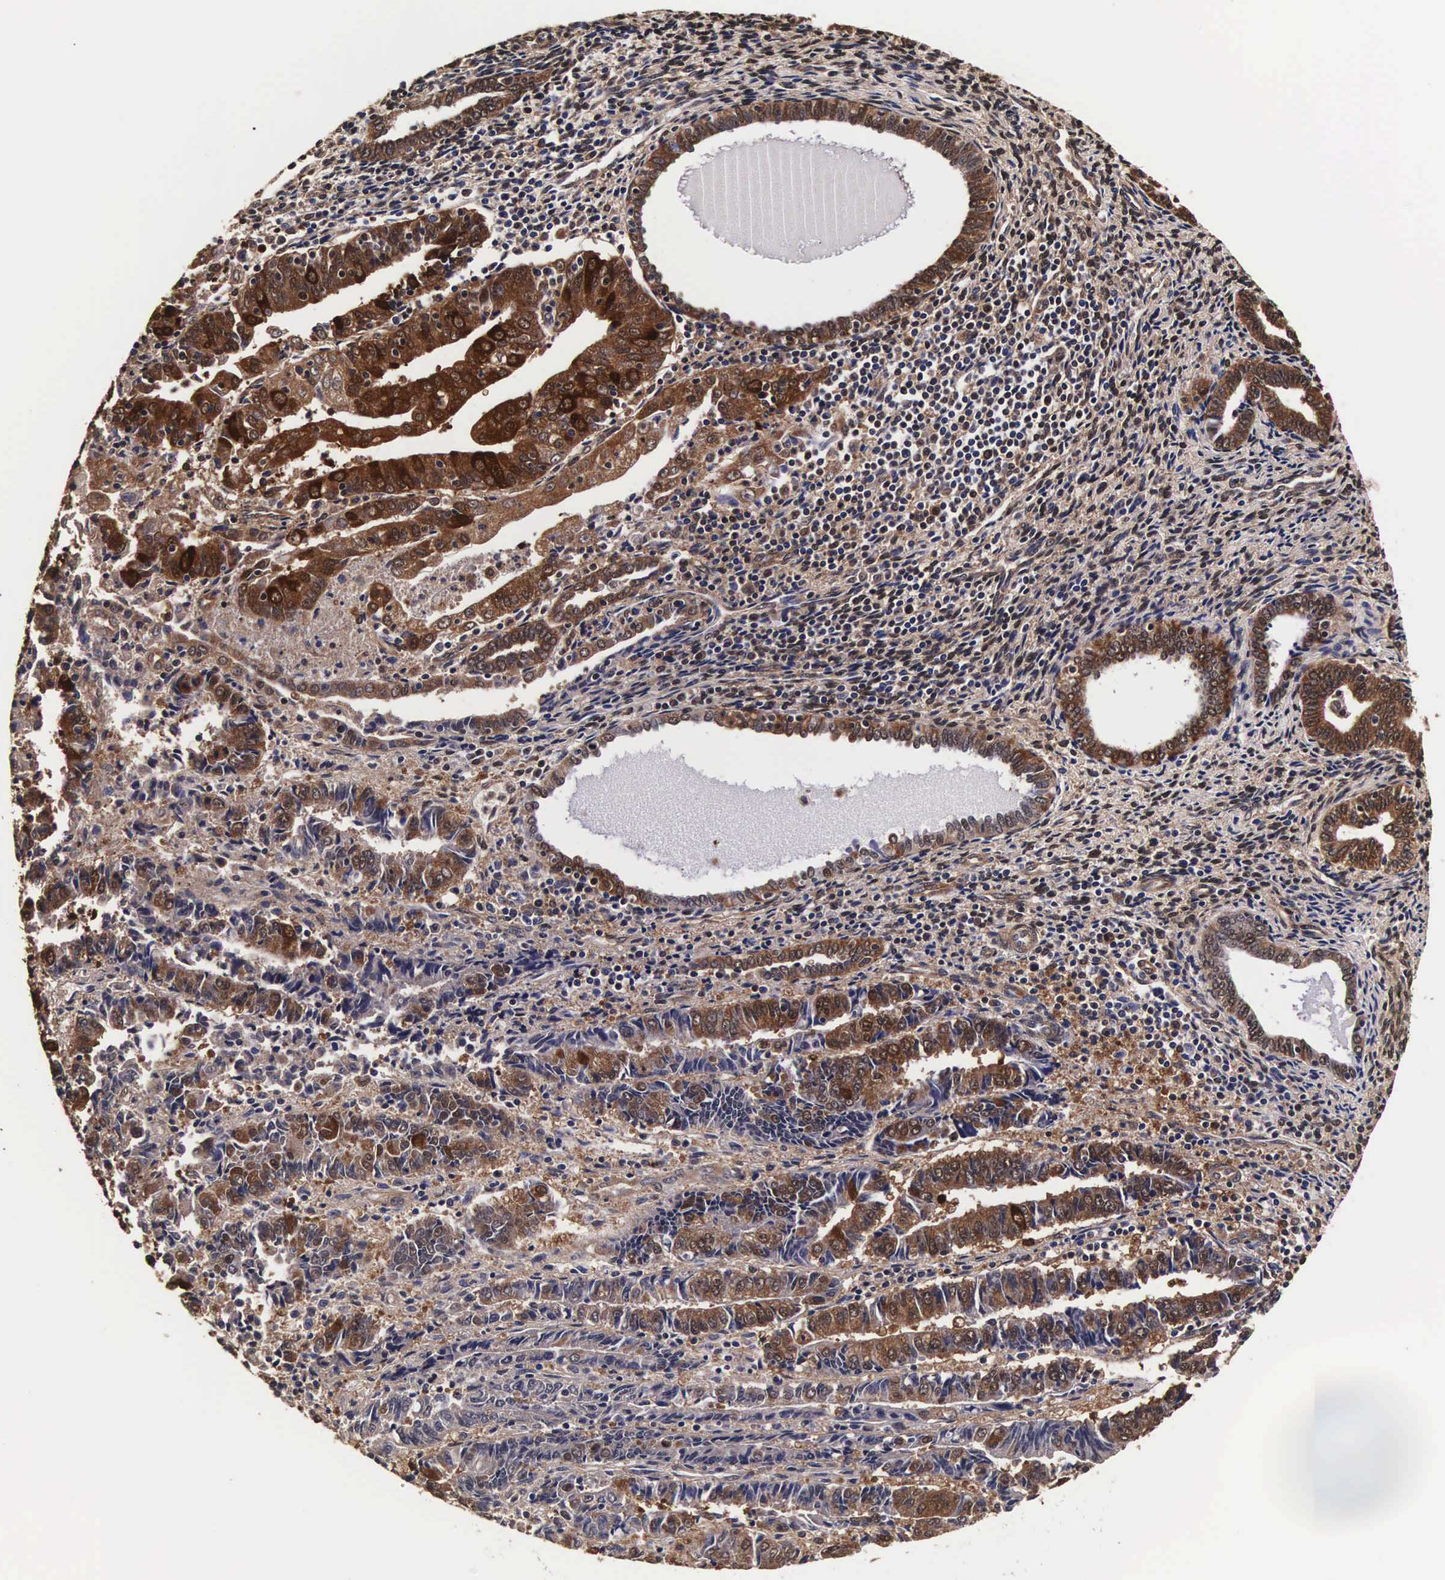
{"staining": {"intensity": "strong", "quantity": ">75%", "location": "cytoplasmic/membranous,nuclear"}, "tissue": "endometrial cancer", "cell_type": "Tumor cells", "image_type": "cancer", "snomed": [{"axis": "morphology", "description": "Adenocarcinoma, NOS"}, {"axis": "topography", "description": "Endometrium"}], "caption": "The photomicrograph demonstrates staining of endometrial cancer, revealing strong cytoplasmic/membranous and nuclear protein staining (brown color) within tumor cells.", "gene": "TECPR2", "patient": {"sex": "female", "age": 75}}